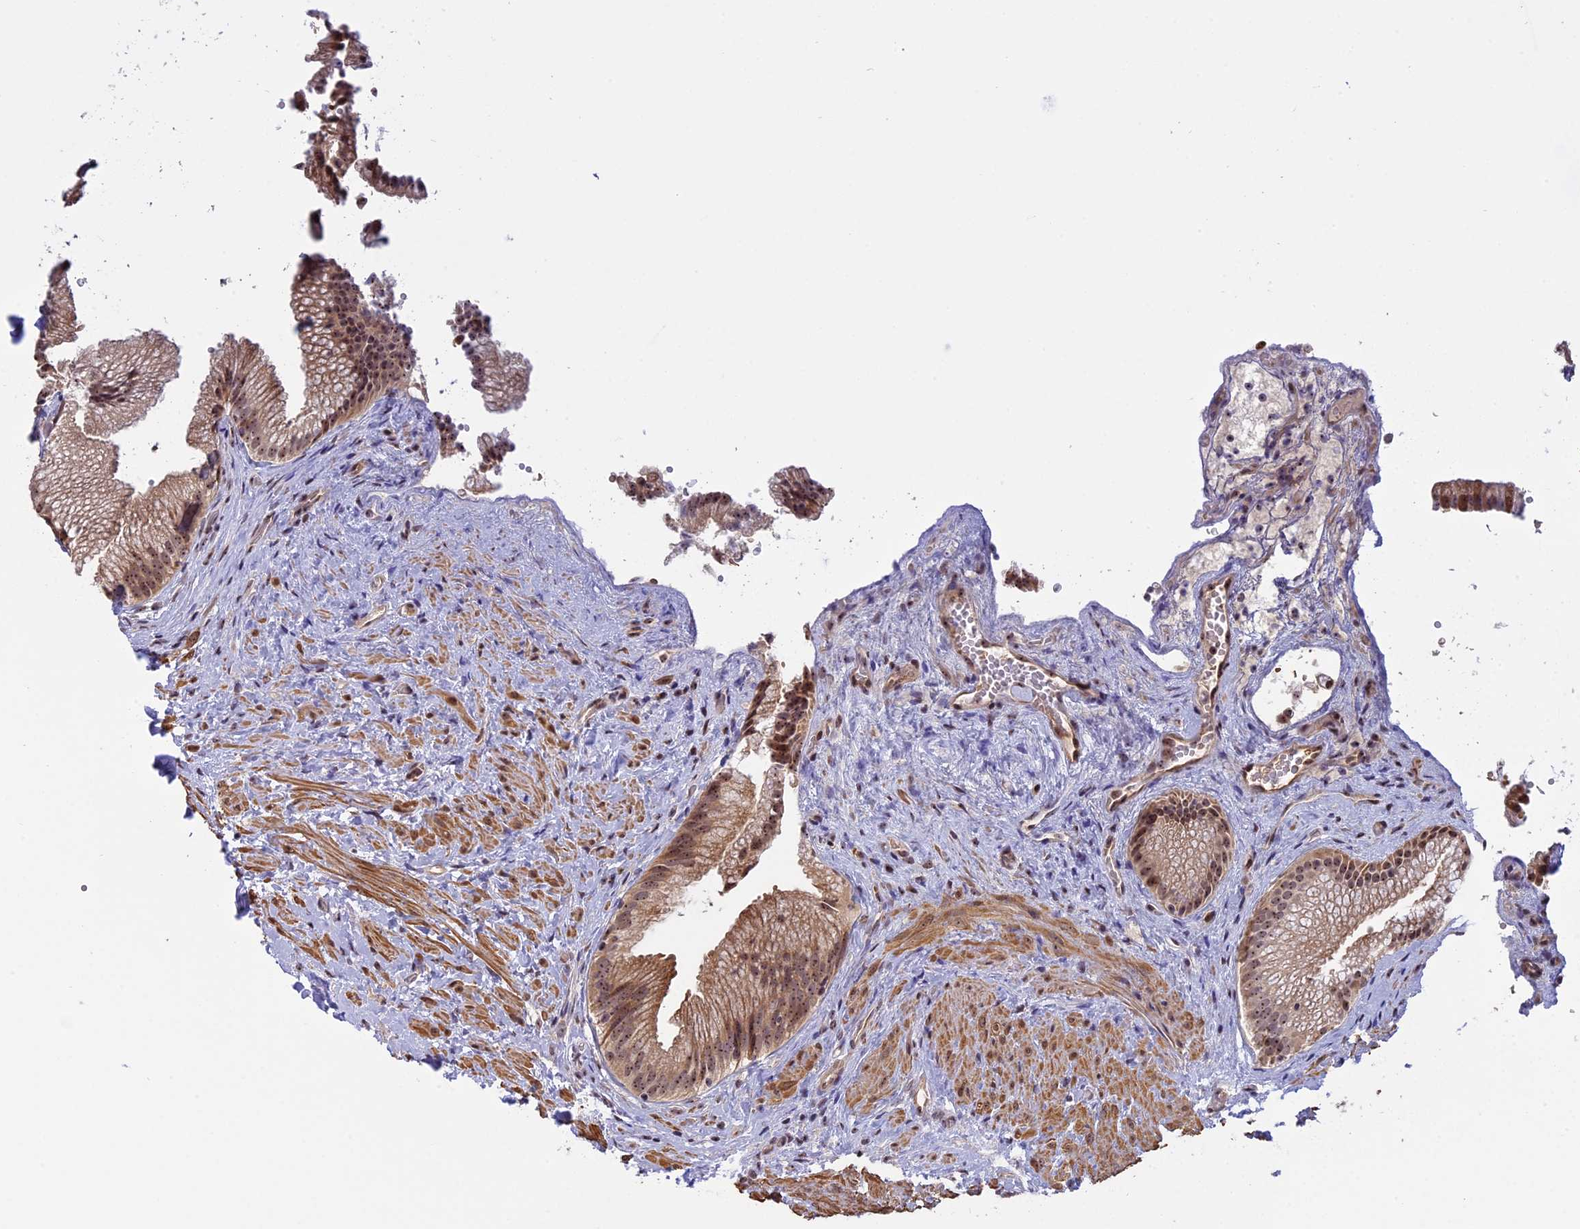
{"staining": {"intensity": "moderate", "quantity": ">75%", "location": "cytoplasmic/membranous,nuclear"}, "tissue": "gallbladder", "cell_type": "Glandular cells", "image_type": "normal", "snomed": [{"axis": "morphology", "description": "Normal tissue, NOS"}, {"axis": "morphology", "description": "Inflammation, NOS"}, {"axis": "topography", "description": "Gallbladder"}], "caption": "IHC photomicrograph of benign gallbladder stained for a protein (brown), which displays medium levels of moderate cytoplasmic/membranous,nuclear staining in approximately >75% of glandular cells.", "gene": "MGA", "patient": {"sex": "male", "age": 51}}